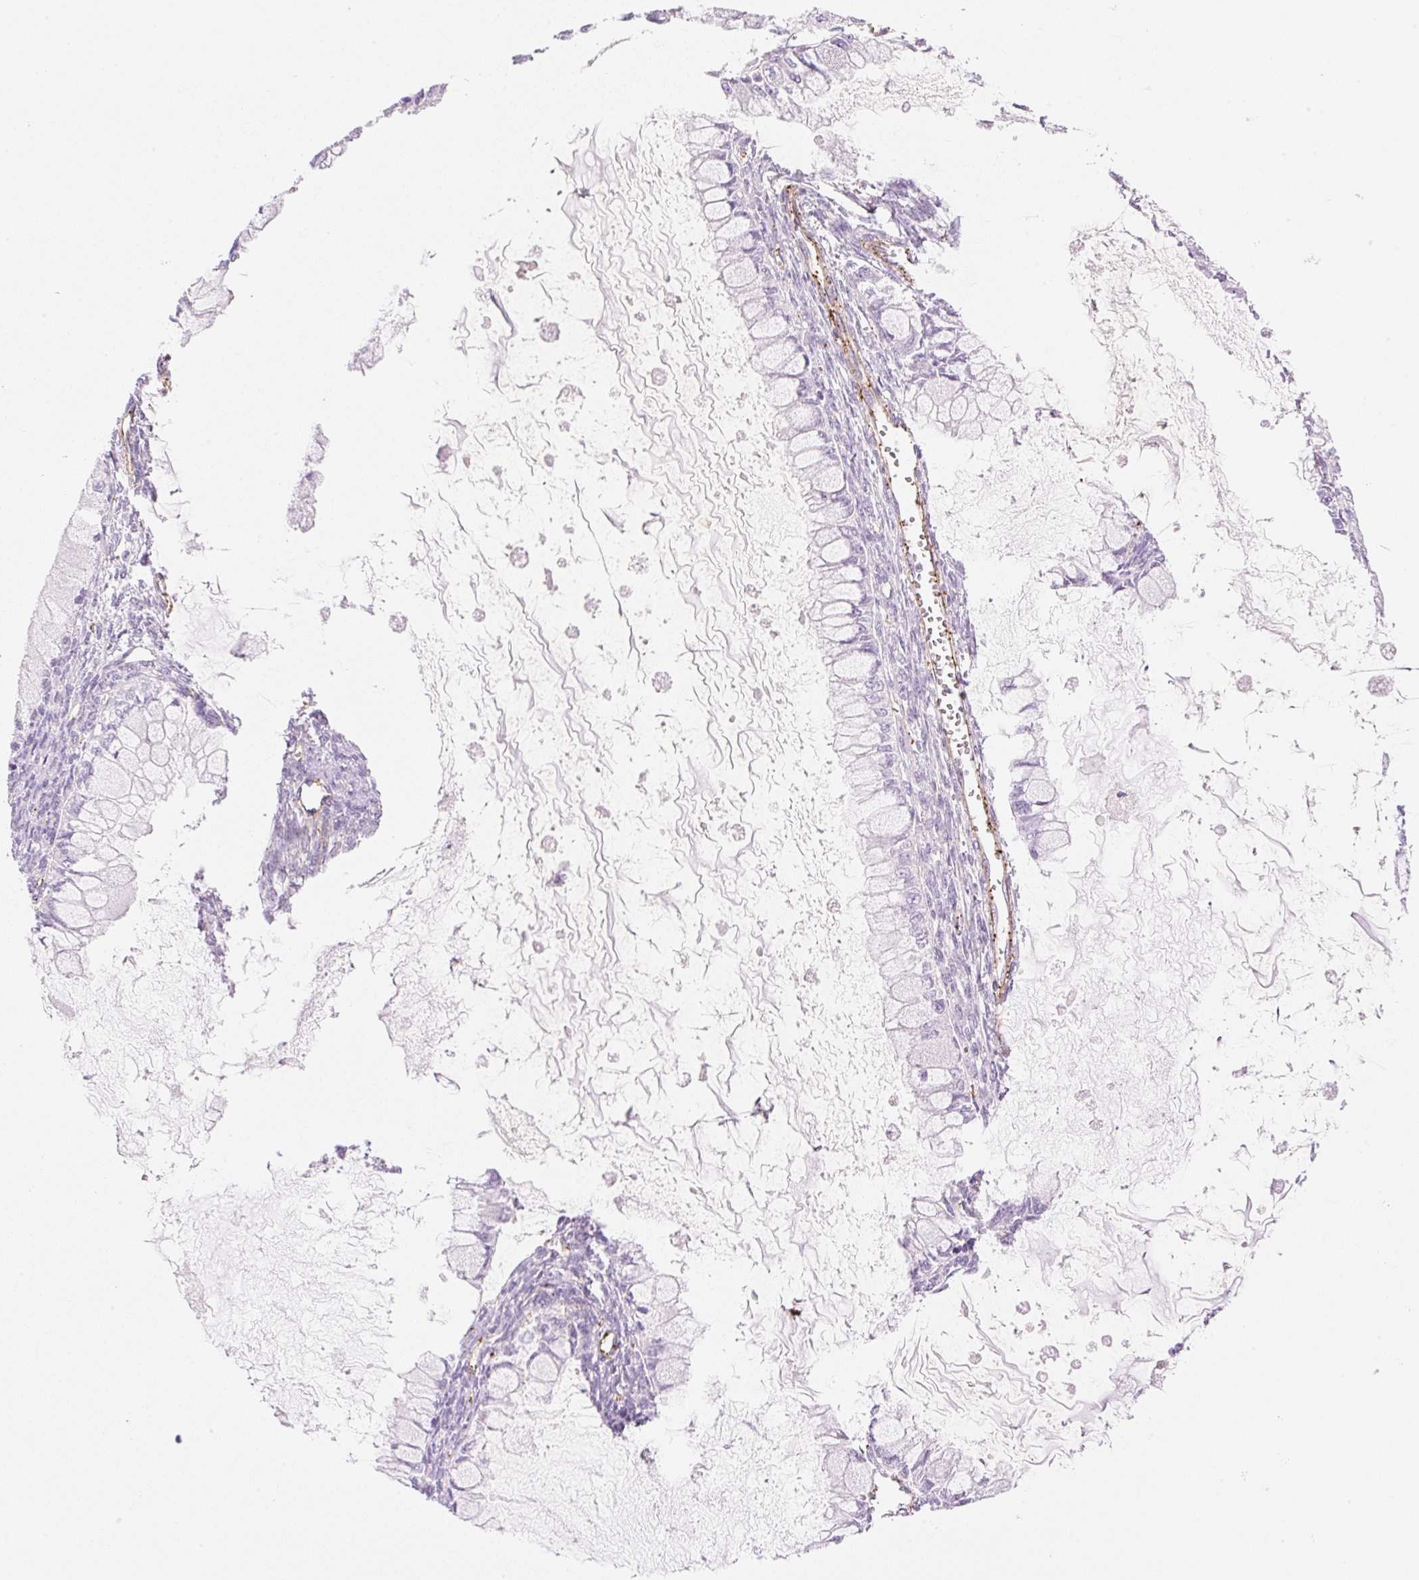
{"staining": {"intensity": "negative", "quantity": "none", "location": "none"}, "tissue": "ovarian cancer", "cell_type": "Tumor cells", "image_type": "cancer", "snomed": [{"axis": "morphology", "description": "Cystadenocarcinoma, mucinous, NOS"}, {"axis": "topography", "description": "Ovary"}], "caption": "Human ovarian mucinous cystadenocarcinoma stained for a protein using immunohistochemistry (IHC) reveals no staining in tumor cells.", "gene": "EHD3", "patient": {"sex": "female", "age": 34}}